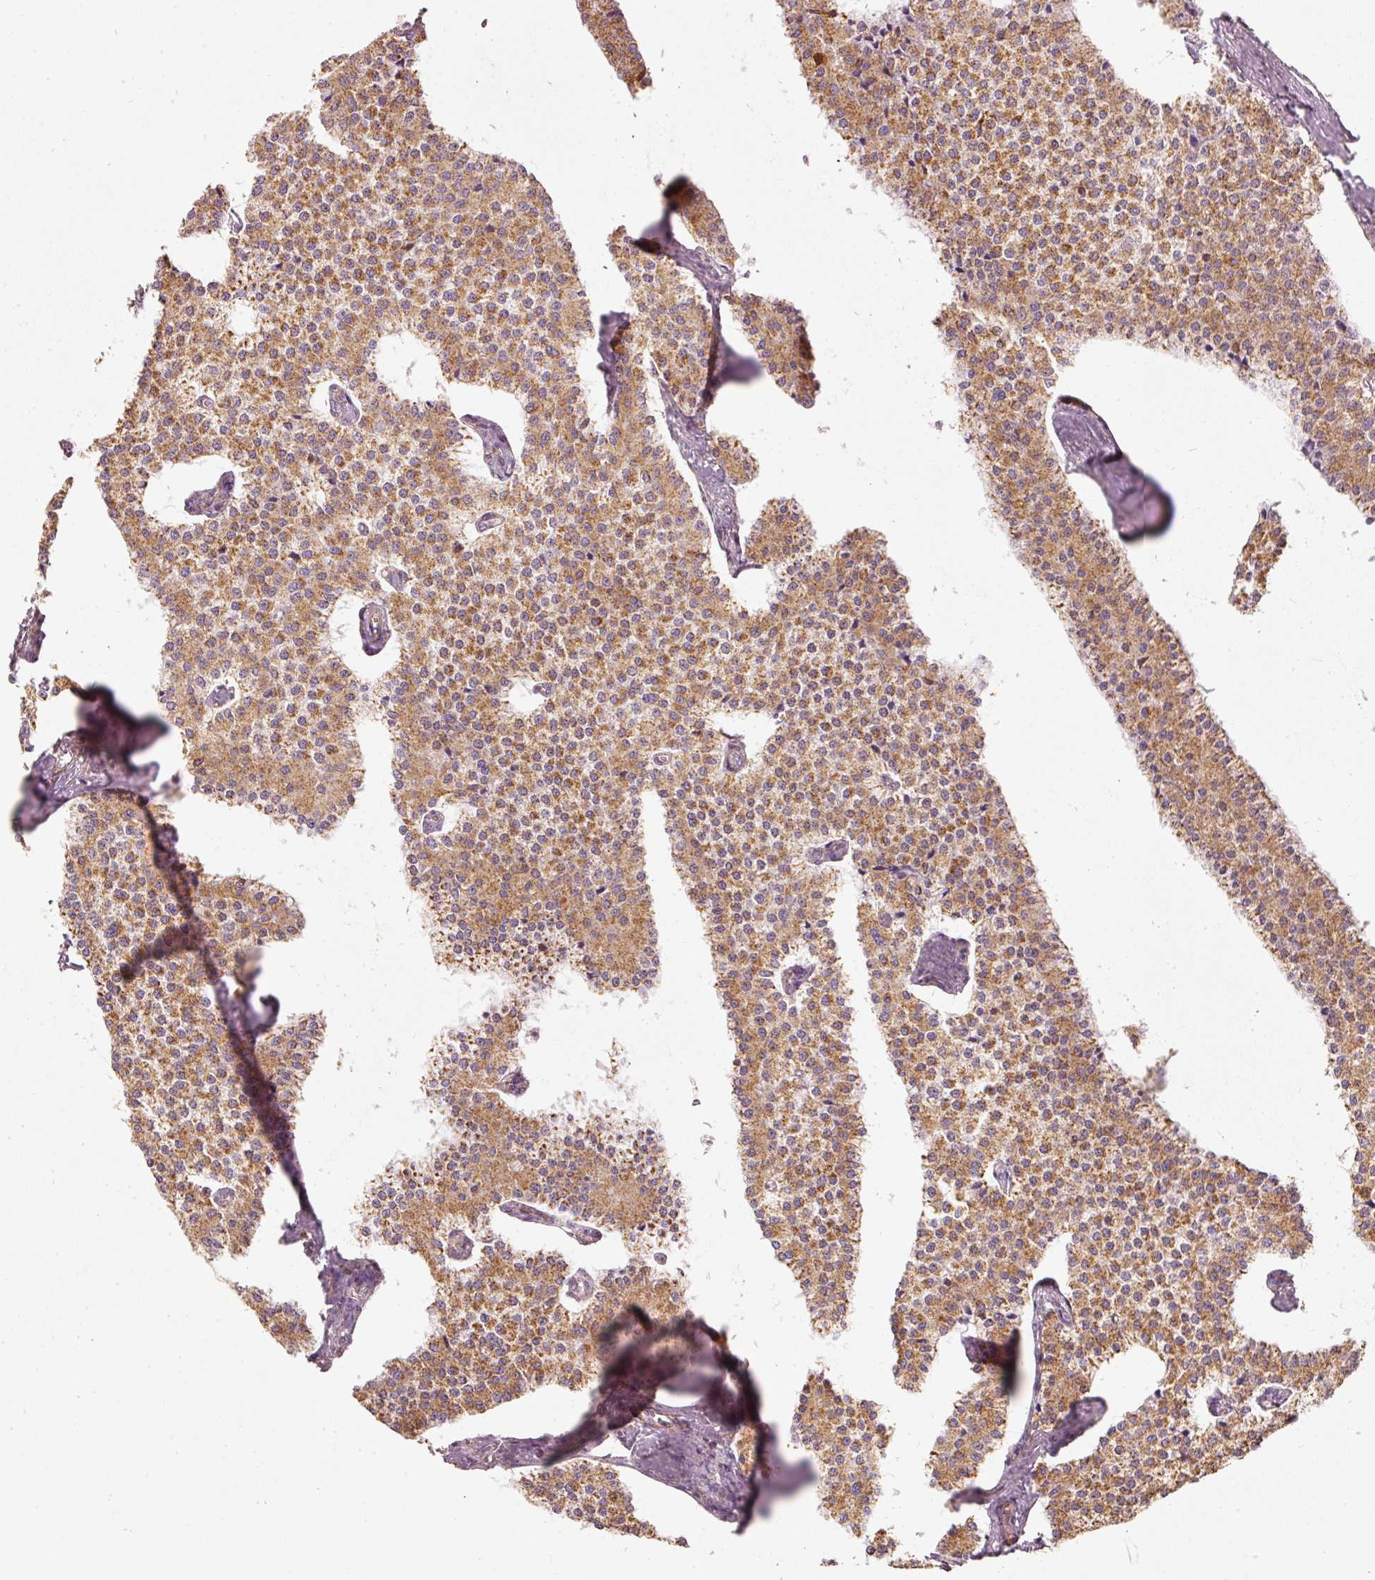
{"staining": {"intensity": "moderate", "quantity": ">75%", "location": "cytoplasmic/membranous,nuclear"}, "tissue": "carcinoid", "cell_type": "Tumor cells", "image_type": "cancer", "snomed": [{"axis": "morphology", "description": "Carcinoid, malignant, NOS"}, {"axis": "topography", "description": "Colon"}], "caption": "About >75% of tumor cells in malignant carcinoid exhibit moderate cytoplasmic/membranous and nuclear protein positivity as visualized by brown immunohistochemical staining.", "gene": "DUT", "patient": {"sex": "female", "age": 52}}